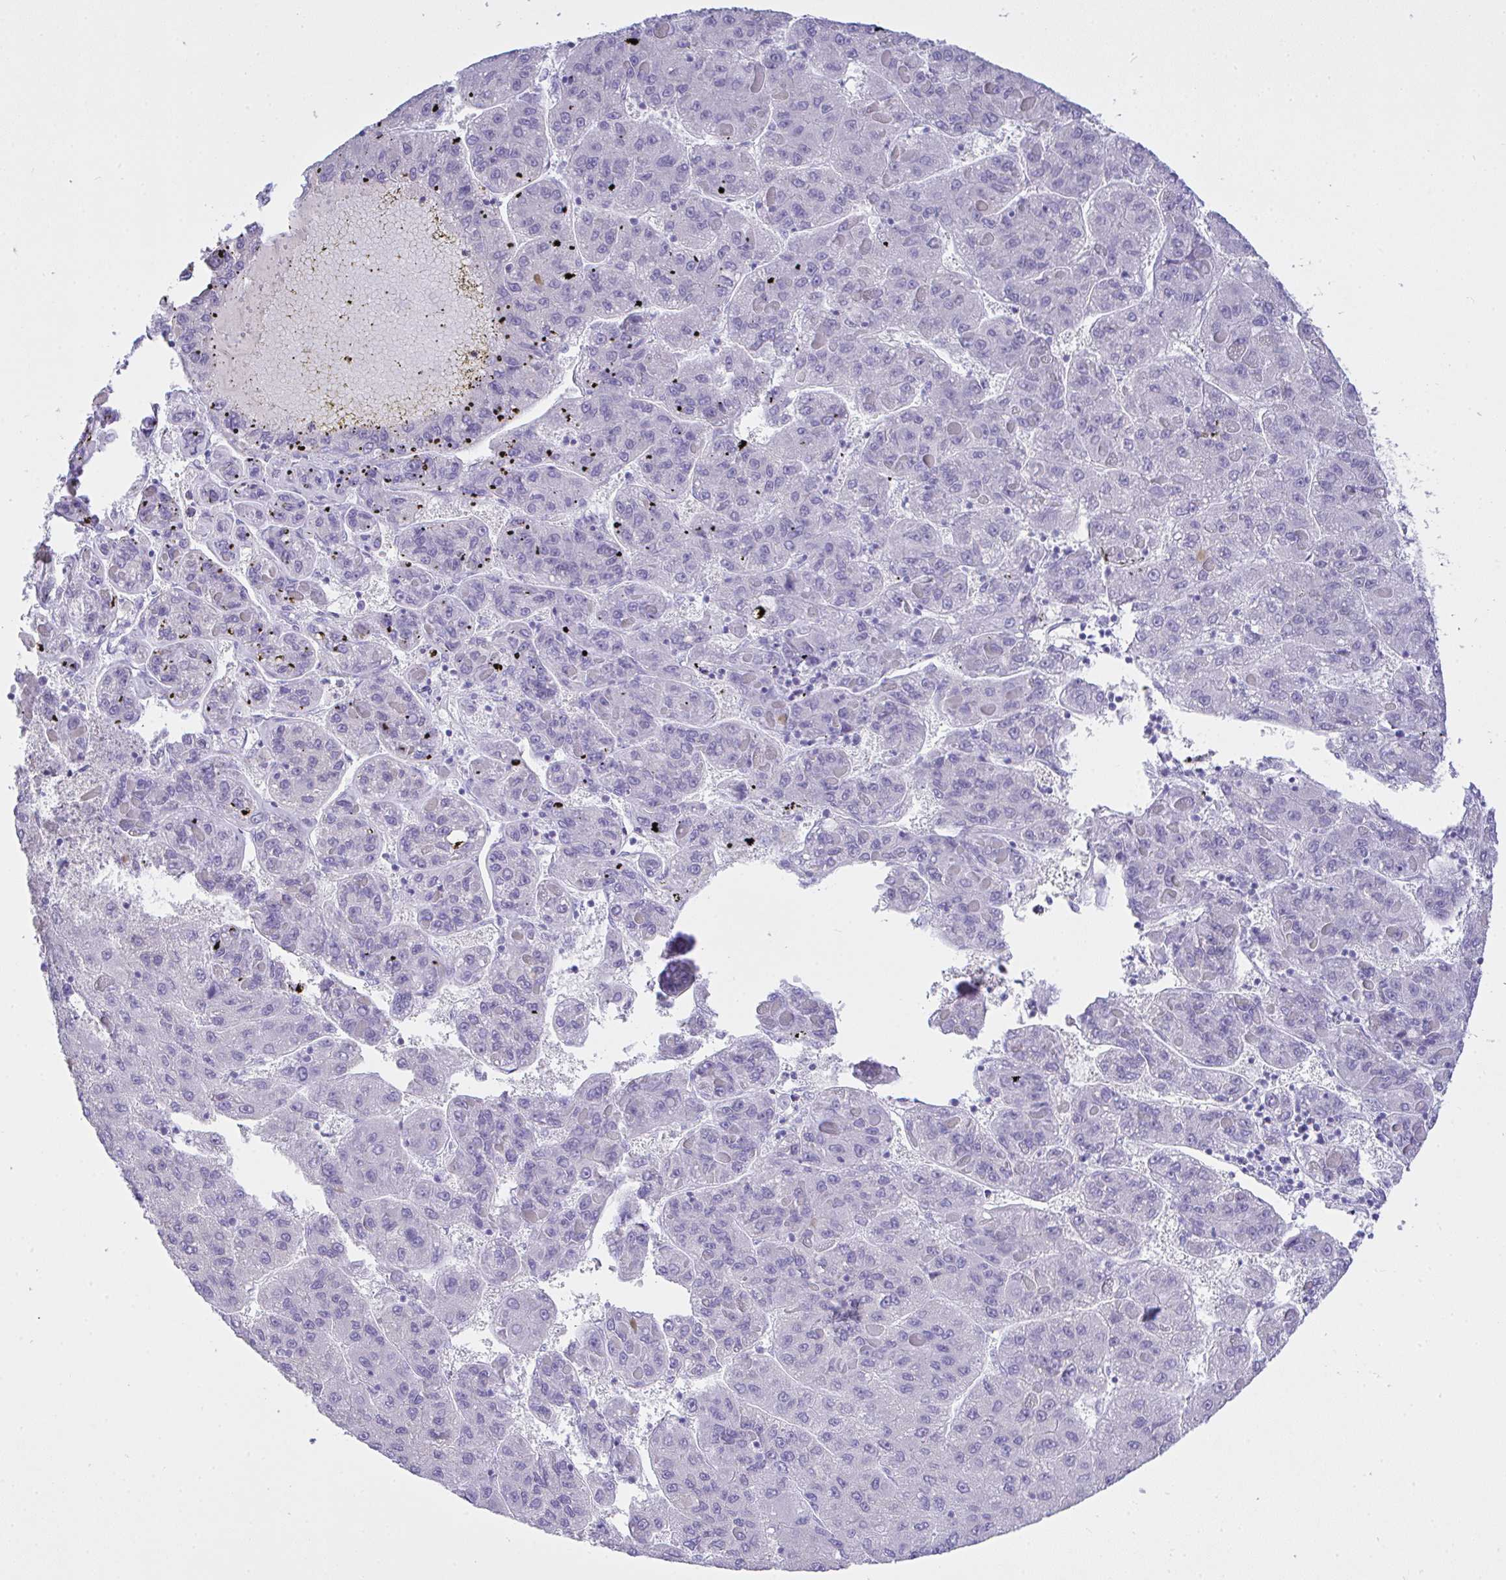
{"staining": {"intensity": "negative", "quantity": "none", "location": "none"}, "tissue": "liver cancer", "cell_type": "Tumor cells", "image_type": "cancer", "snomed": [{"axis": "morphology", "description": "Carcinoma, Hepatocellular, NOS"}, {"axis": "topography", "description": "Liver"}], "caption": "High magnification brightfield microscopy of liver cancer stained with DAB (3,3'-diaminobenzidine) (brown) and counterstained with hematoxylin (blue): tumor cells show no significant positivity.", "gene": "AKR1D1", "patient": {"sex": "female", "age": 82}}